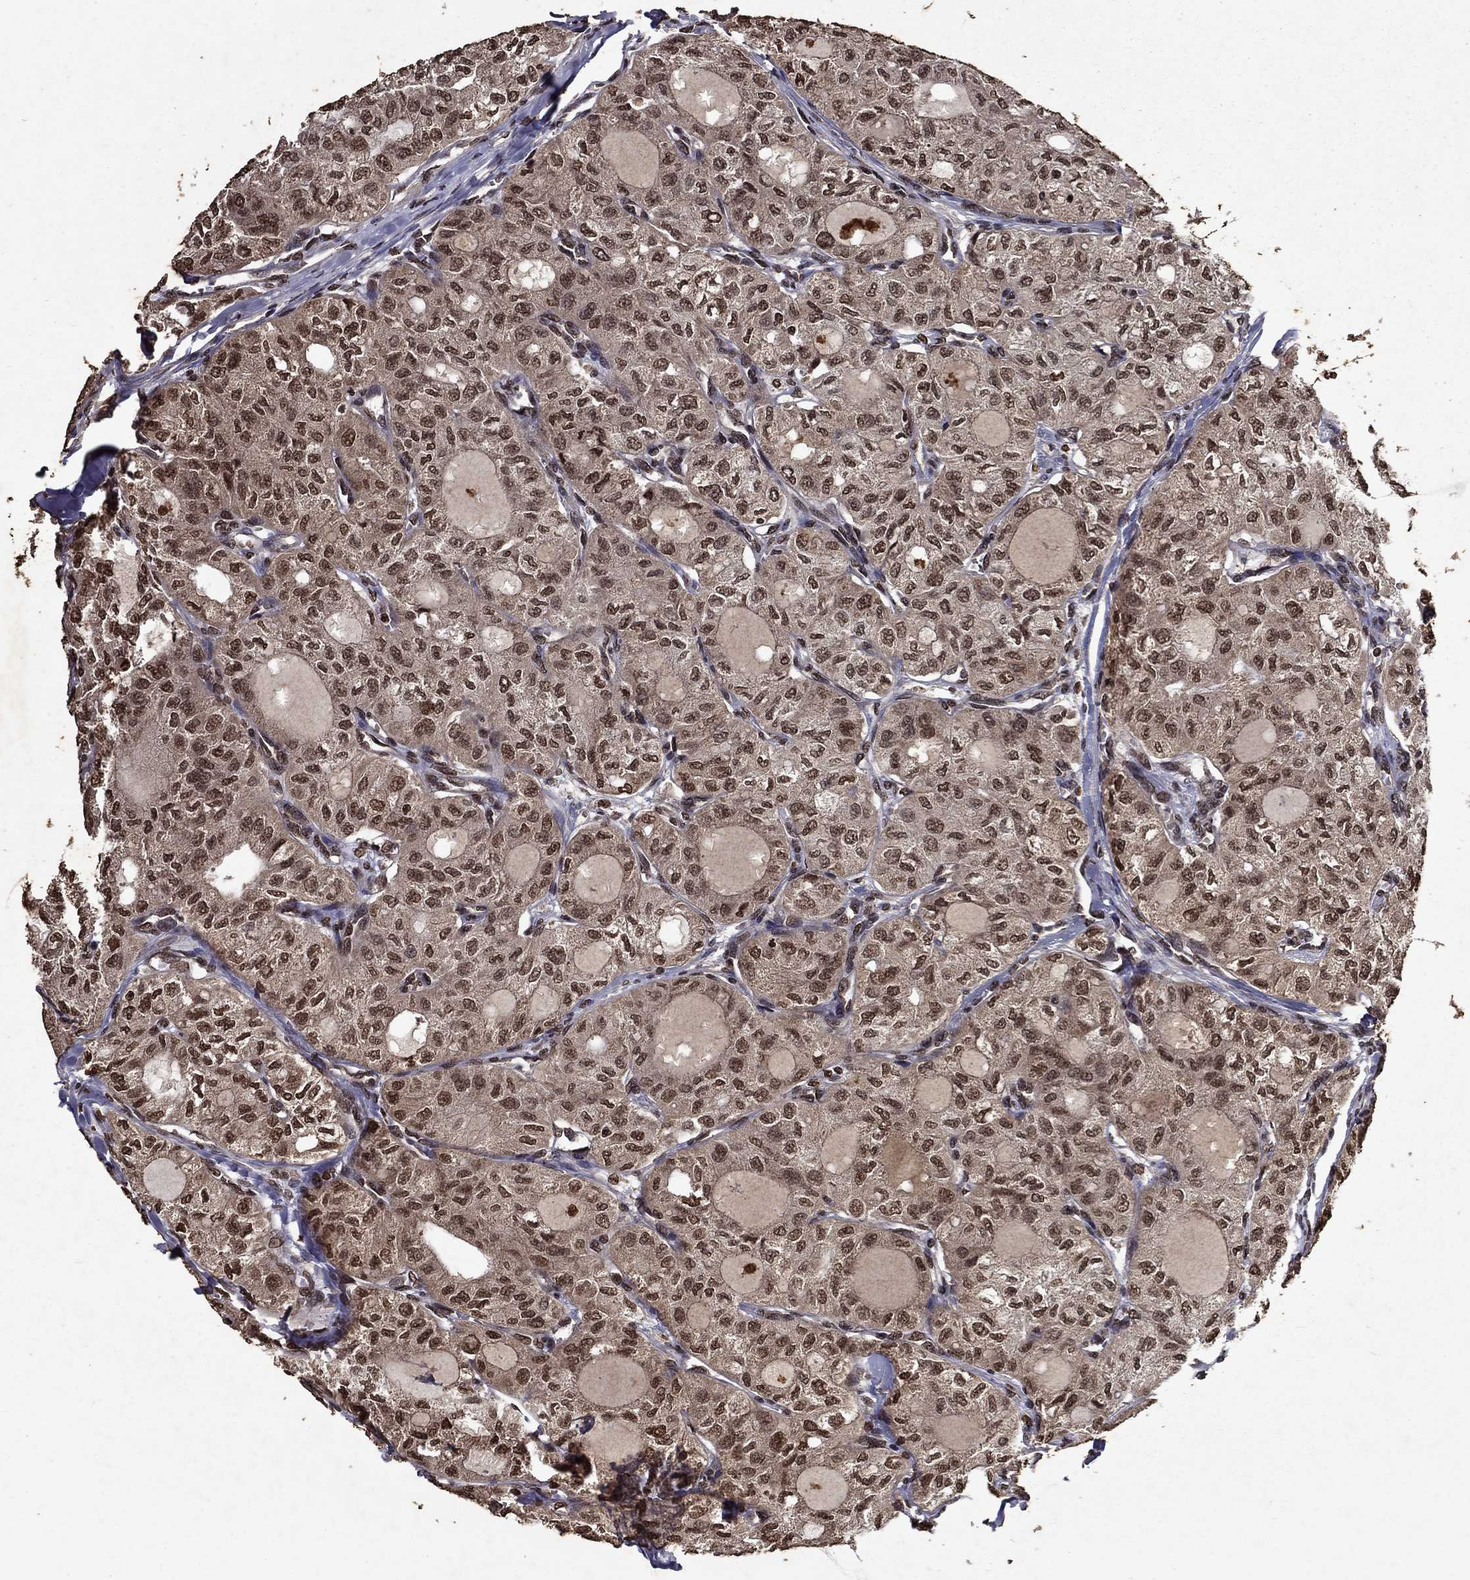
{"staining": {"intensity": "moderate", "quantity": ">75%", "location": "cytoplasmic/membranous,nuclear"}, "tissue": "thyroid cancer", "cell_type": "Tumor cells", "image_type": "cancer", "snomed": [{"axis": "morphology", "description": "Follicular adenoma carcinoma, NOS"}, {"axis": "topography", "description": "Thyroid gland"}], "caption": "Follicular adenoma carcinoma (thyroid) stained with a protein marker reveals moderate staining in tumor cells.", "gene": "PIN4", "patient": {"sex": "male", "age": 75}}